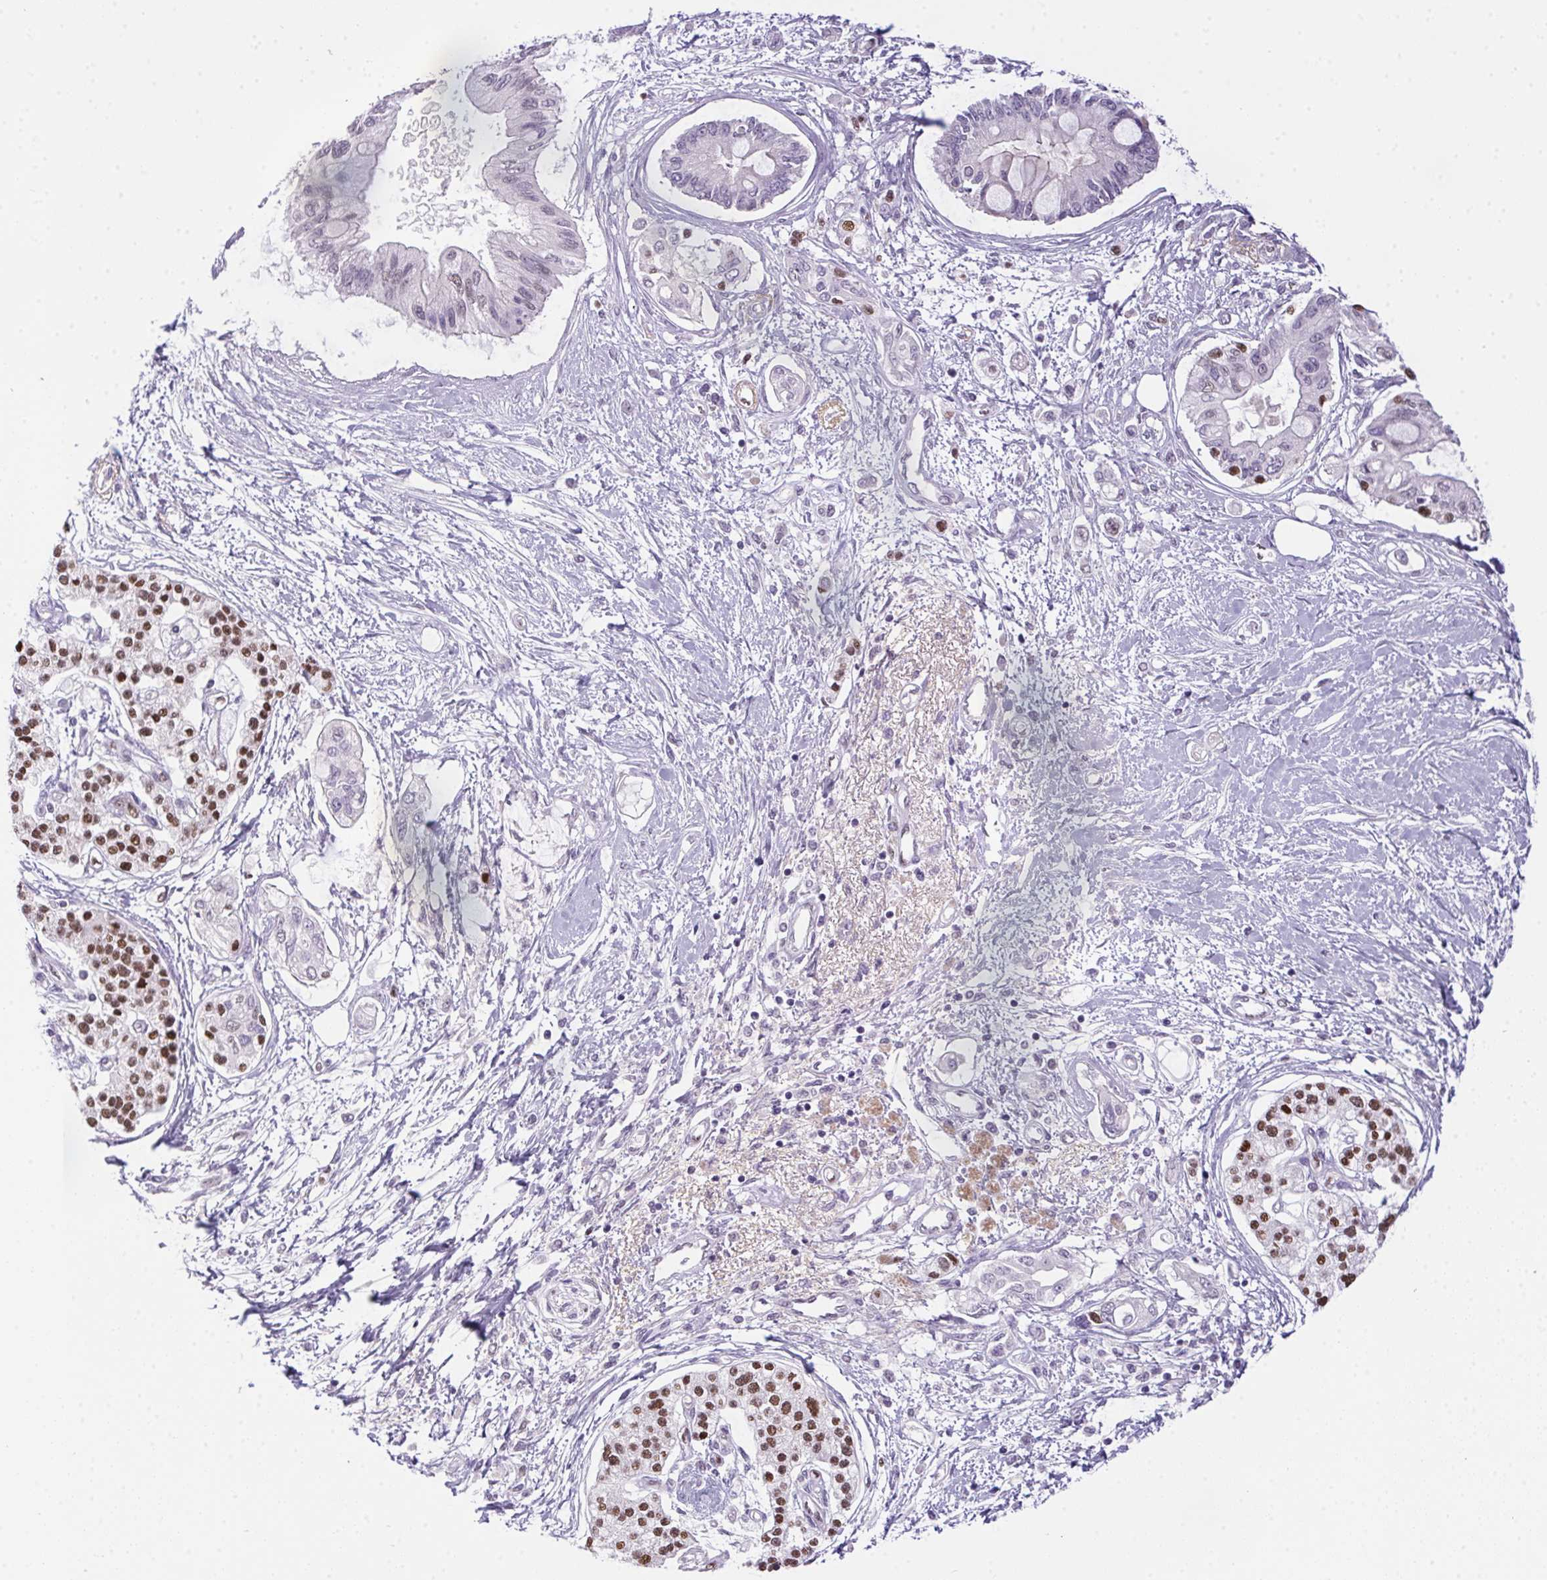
{"staining": {"intensity": "negative", "quantity": "none", "location": "none"}, "tissue": "pancreatic cancer", "cell_type": "Tumor cells", "image_type": "cancer", "snomed": [{"axis": "morphology", "description": "Adenocarcinoma, NOS"}, {"axis": "topography", "description": "Pancreas"}], "caption": "This is a image of immunohistochemistry (IHC) staining of adenocarcinoma (pancreatic), which shows no expression in tumor cells. (Immunohistochemistry (ihc), brightfield microscopy, high magnification).", "gene": "SP9", "patient": {"sex": "female", "age": 77}}